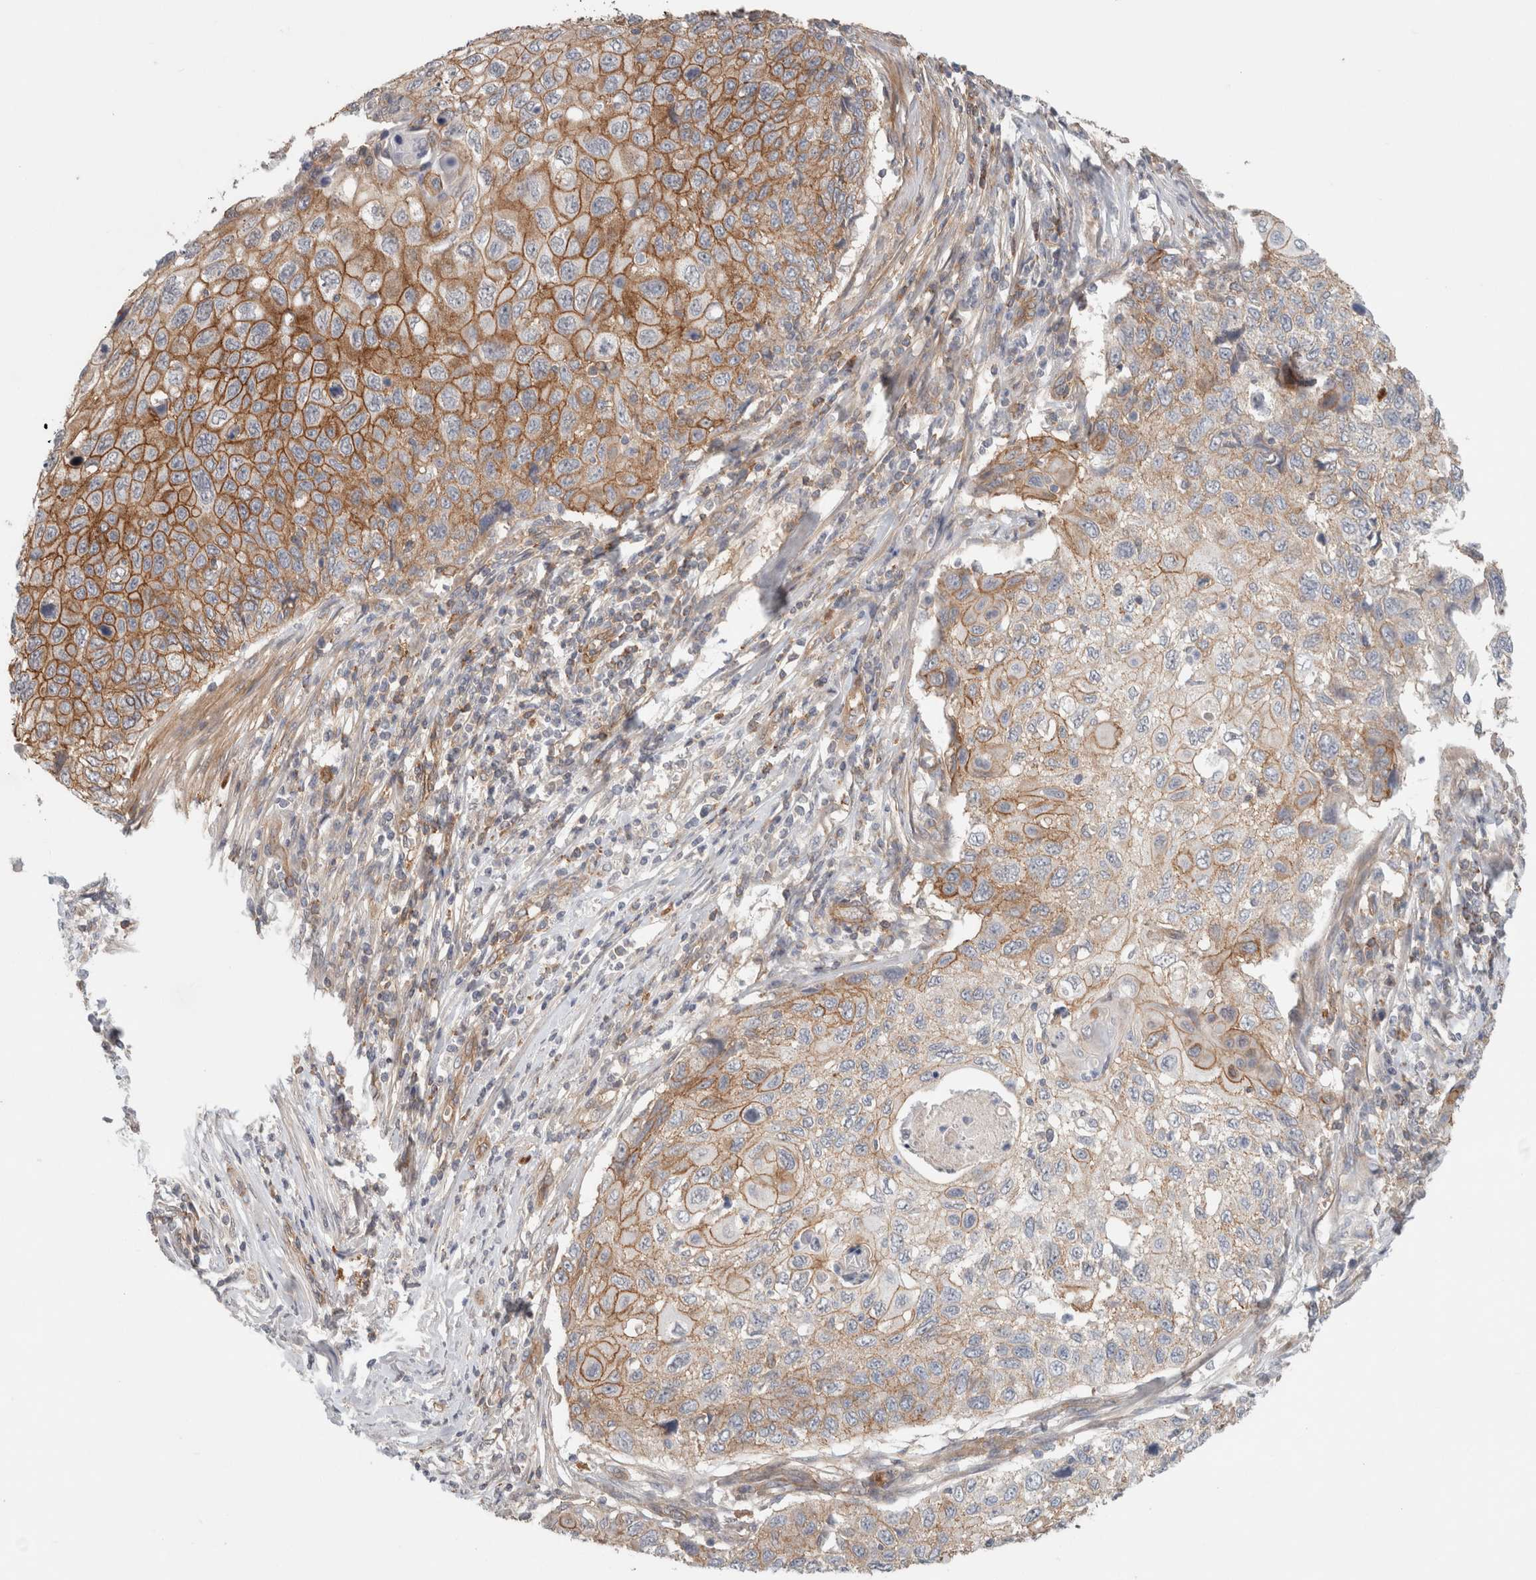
{"staining": {"intensity": "moderate", "quantity": "25%-75%", "location": "cytoplasmic/membranous"}, "tissue": "cervical cancer", "cell_type": "Tumor cells", "image_type": "cancer", "snomed": [{"axis": "morphology", "description": "Squamous cell carcinoma, NOS"}, {"axis": "topography", "description": "Cervix"}], "caption": "Cervical squamous cell carcinoma stained with immunohistochemistry reveals moderate cytoplasmic/membranous expression in about 25%-75% of tumor cells.", "gene": "RASAL2", "patient": {"sex": "female", "age": 70}}